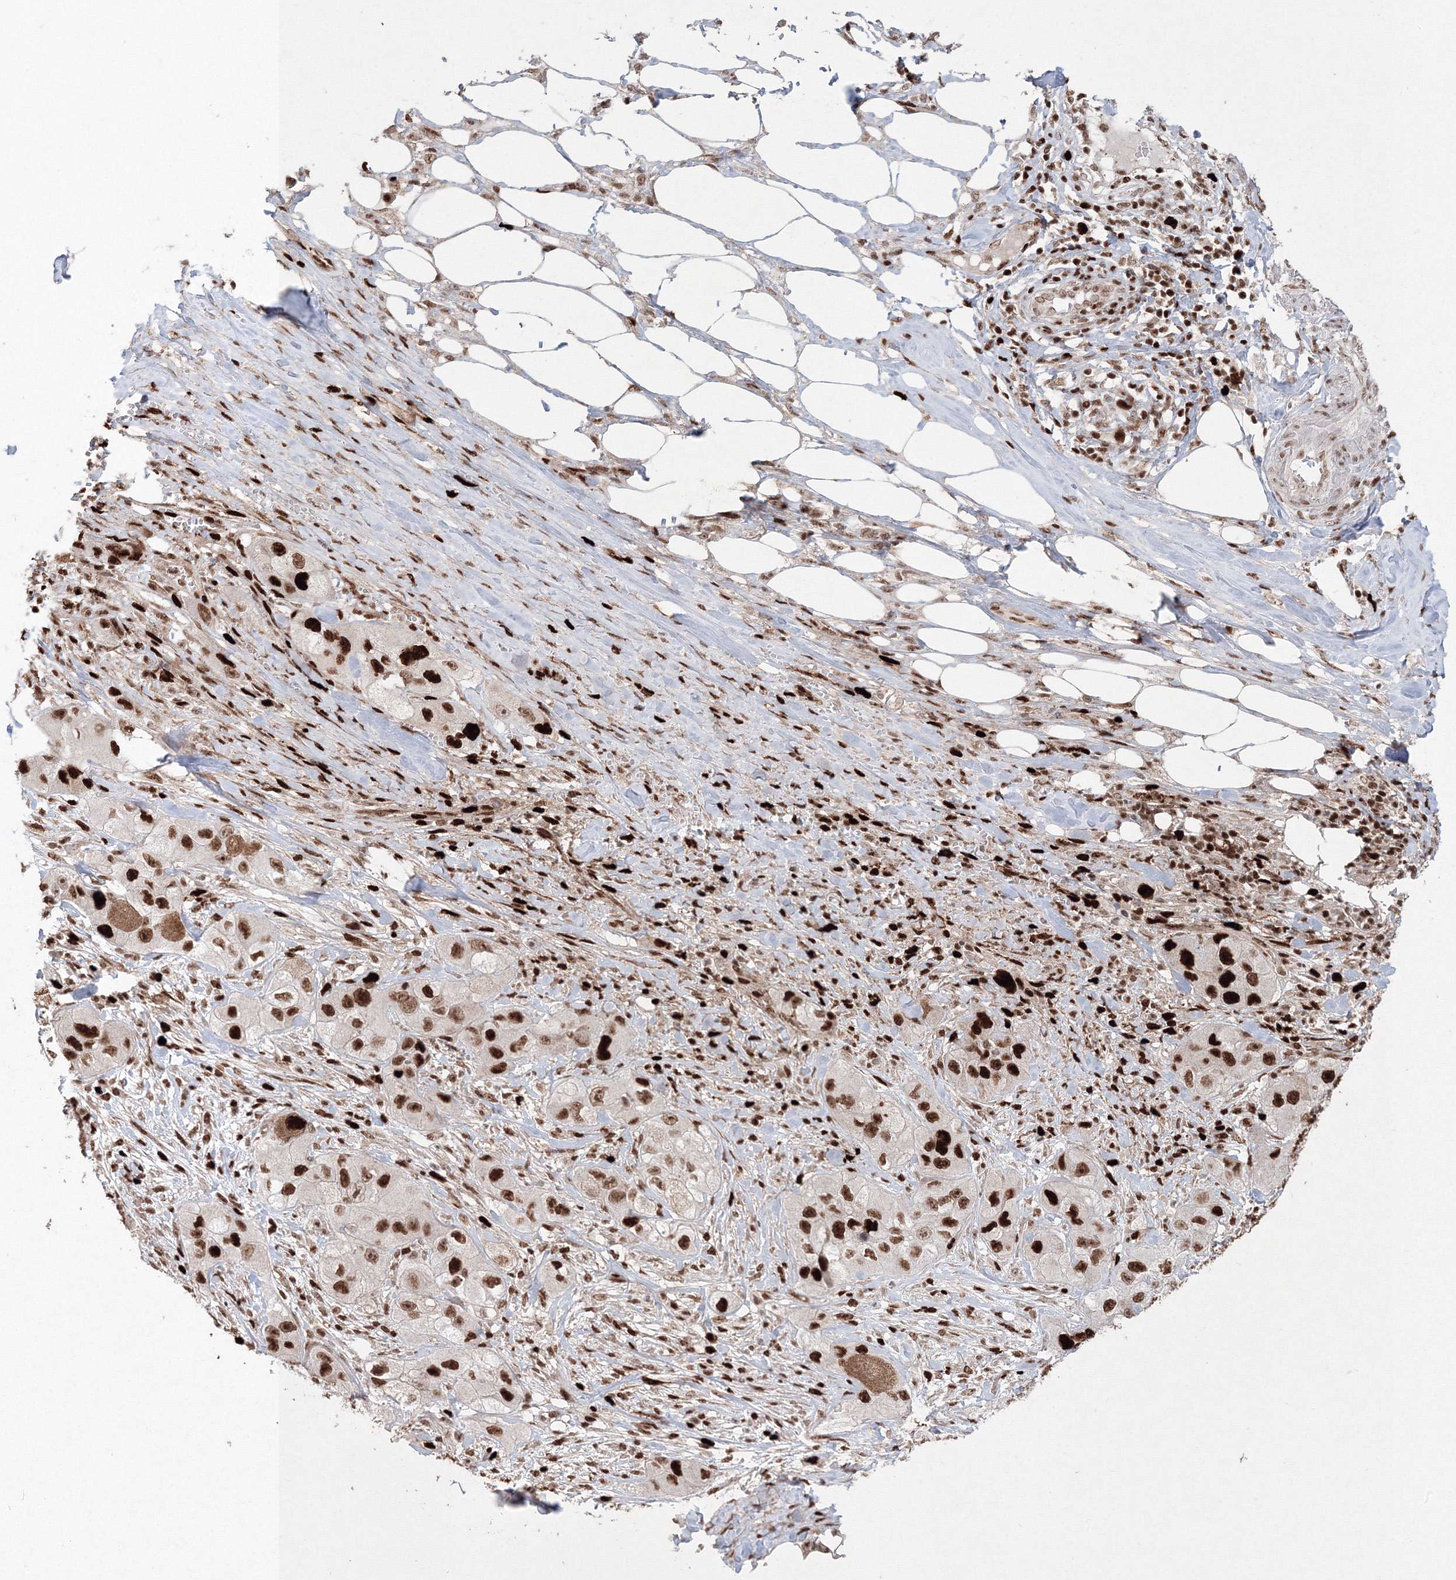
{"staining": {"intensity": "strong", "quantity": ">75%", "location": "nuclear"}, "tissue": "skin cancer", "cell_type": "Tumor cells", "image_type": "cancer", "snomed": [{"axis": "morphology", "description": "Squamous cell carcinoma, NOS"}, {"axis": "topography", "description": "Skin"}, {"axis": "topography", "description": "Subcutis"}], "caption": "This histopathology image displays immunohistochemistry staining of human skin squamous cell carcinoma, with high strong nuclear positivity in approximately >75% of tumor cells.", "gene": "LIG1", "patient": {"sex": "male", "age": 73}}